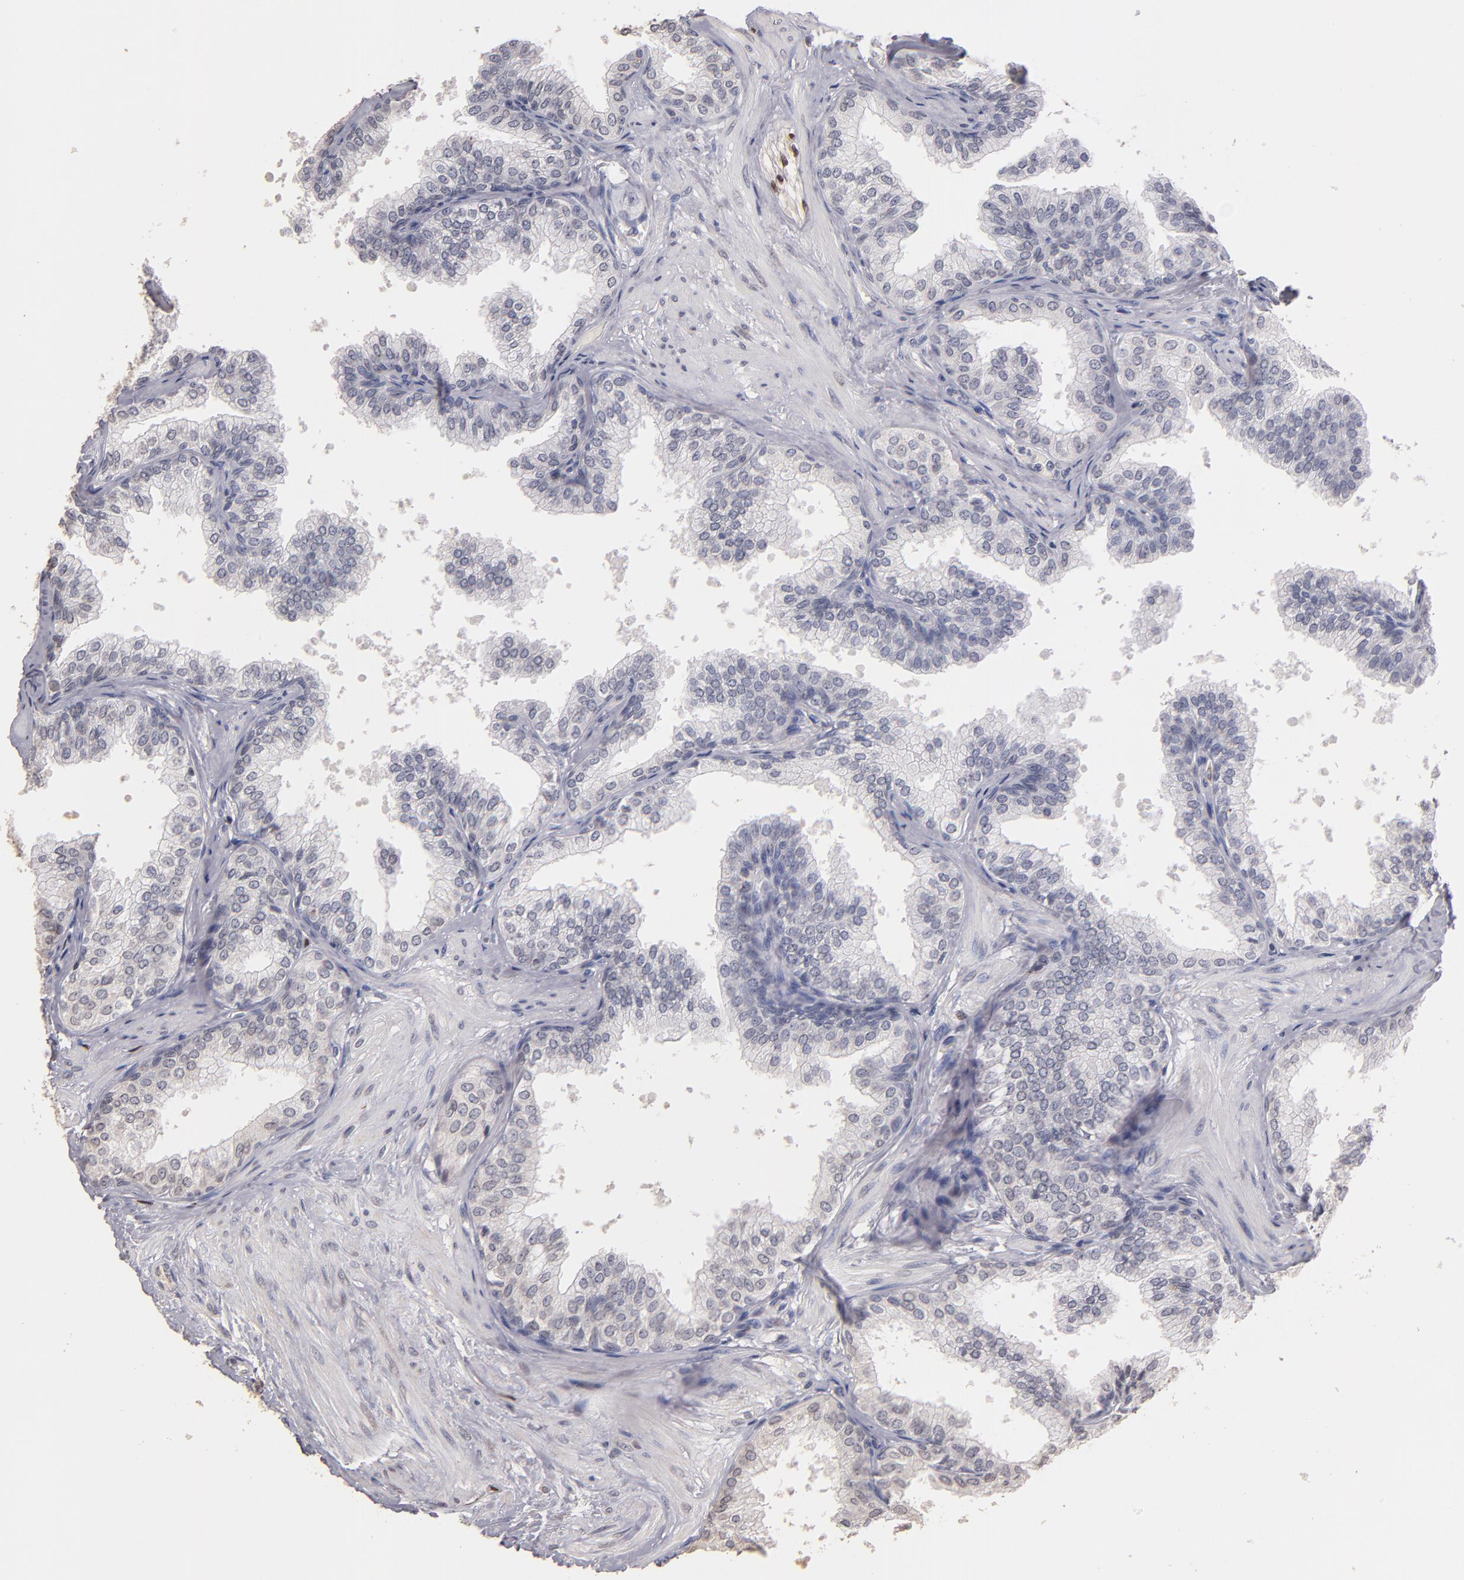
{"staining": {"intensity": "negative", "quantity": "none", "location": "none"}, "tissue": "prostate", "cell_type": "Glandular cells", "image_type": "normal", "snomed": [{"axis": "morphology", "description": "Normal tissue, NOS"}, {"axis": "topography", "description": "Prostate"}], "caption": "Glandular cells are negative for brown protein staining in benign prostate. (DAB IHC, high magnification).", "gene": "SOX10", "patient": {"sex": "male", "age": 60}}